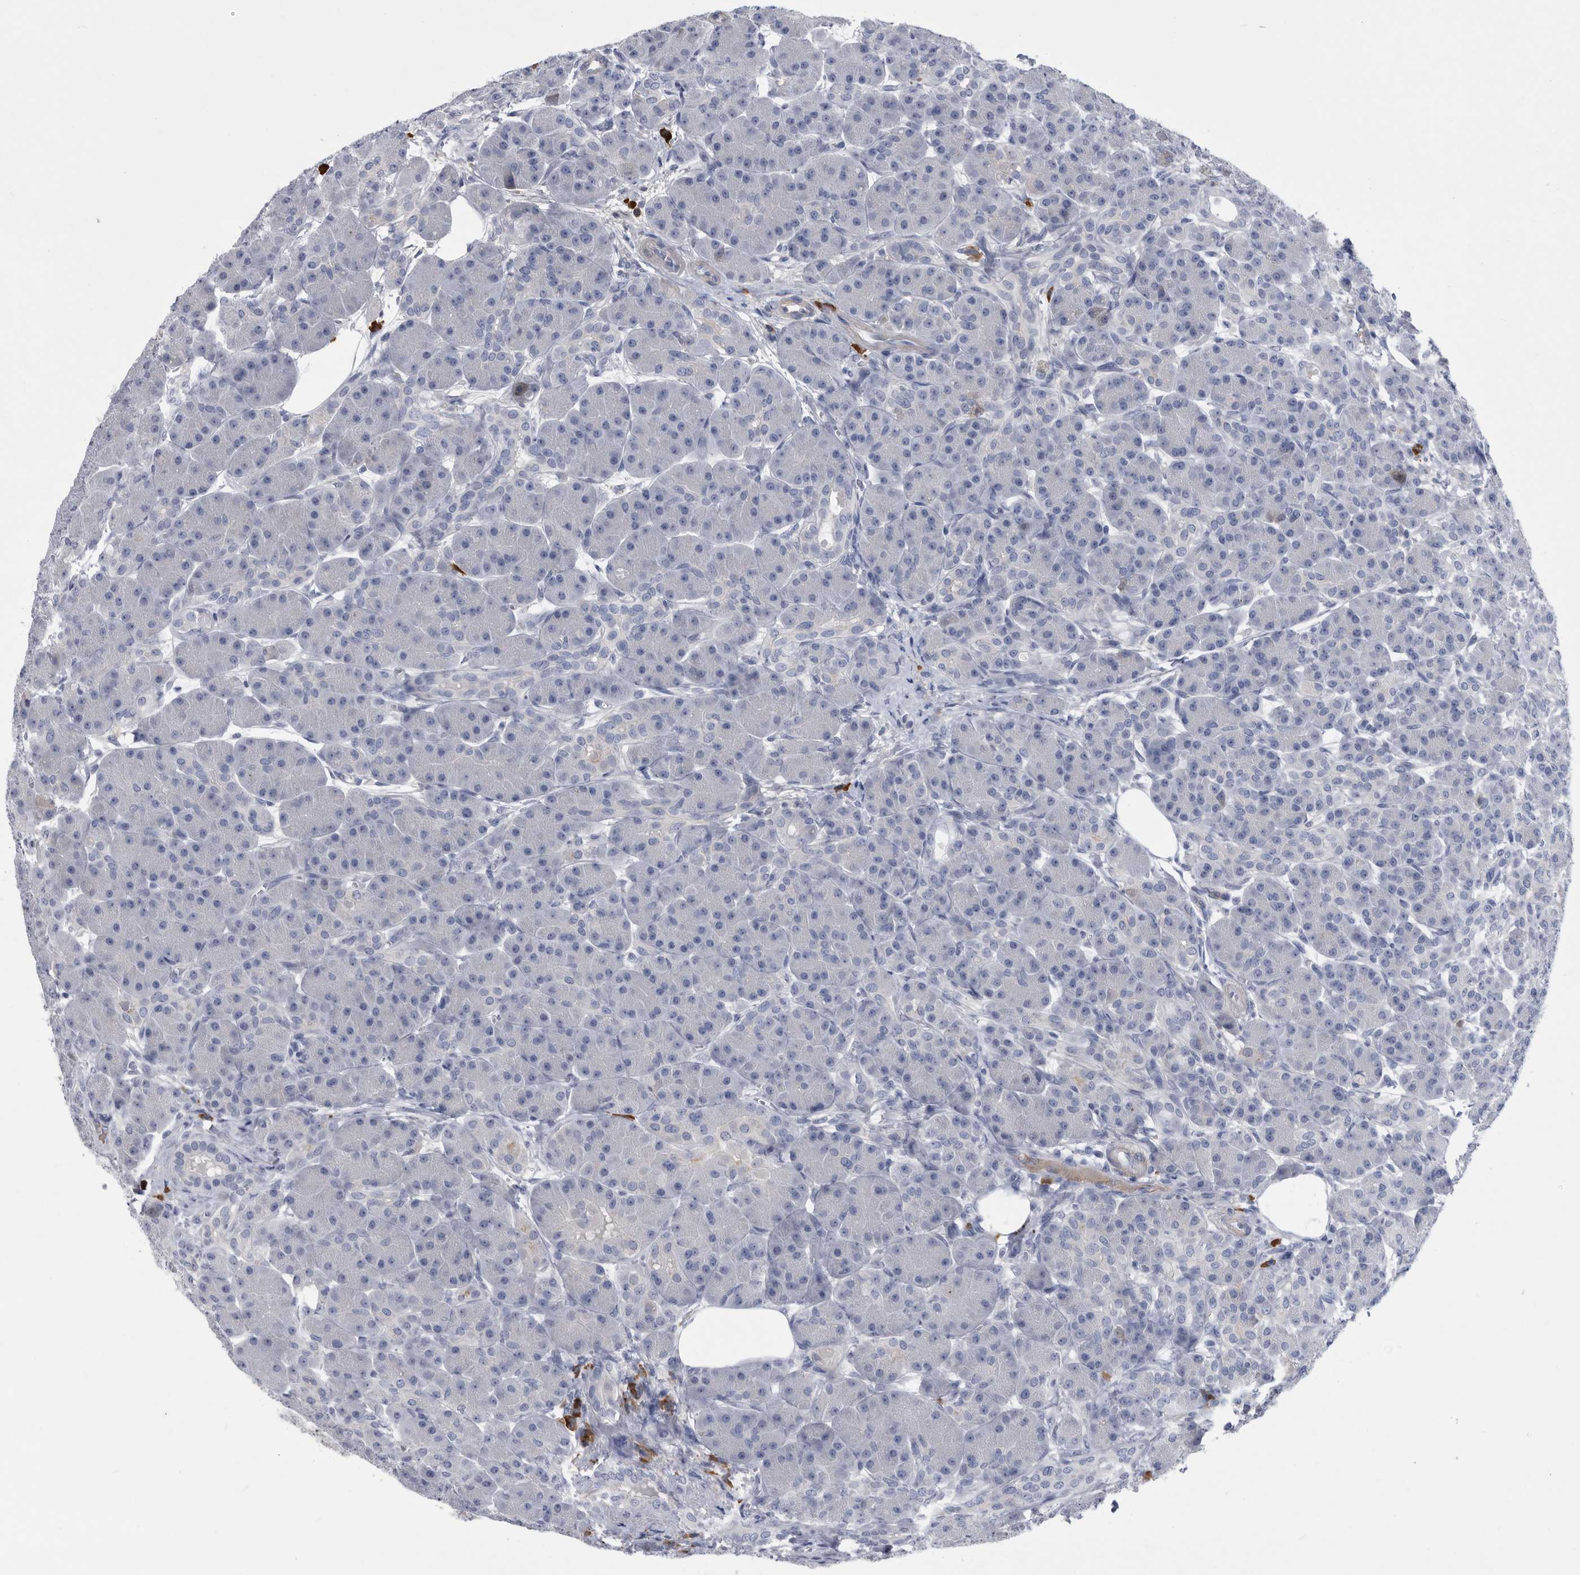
{"staining": {"intensity": "negative", "quantity": "none", "location": "none"}, "tissue": "pancreas", "cell_type": "Exocrine glandular cells", "image_type": "normal", "snomed": [{"axis": "morphology", "description": "Normal tissue, NOS"}, {"axis": "topography", "description": "Pancreas"}], "caption": "High power microscopy histopathology image of an IHC histopathology image of normal pancreas, revealing no significant staining in exocrine glandular cells. (Stains: DAB IHC with hematoxylin counter stain, Microscopy: brightfield microscopy at high magnification).", "gene": "BTBD6", "patient": {"sex": "male", "age": 63}}